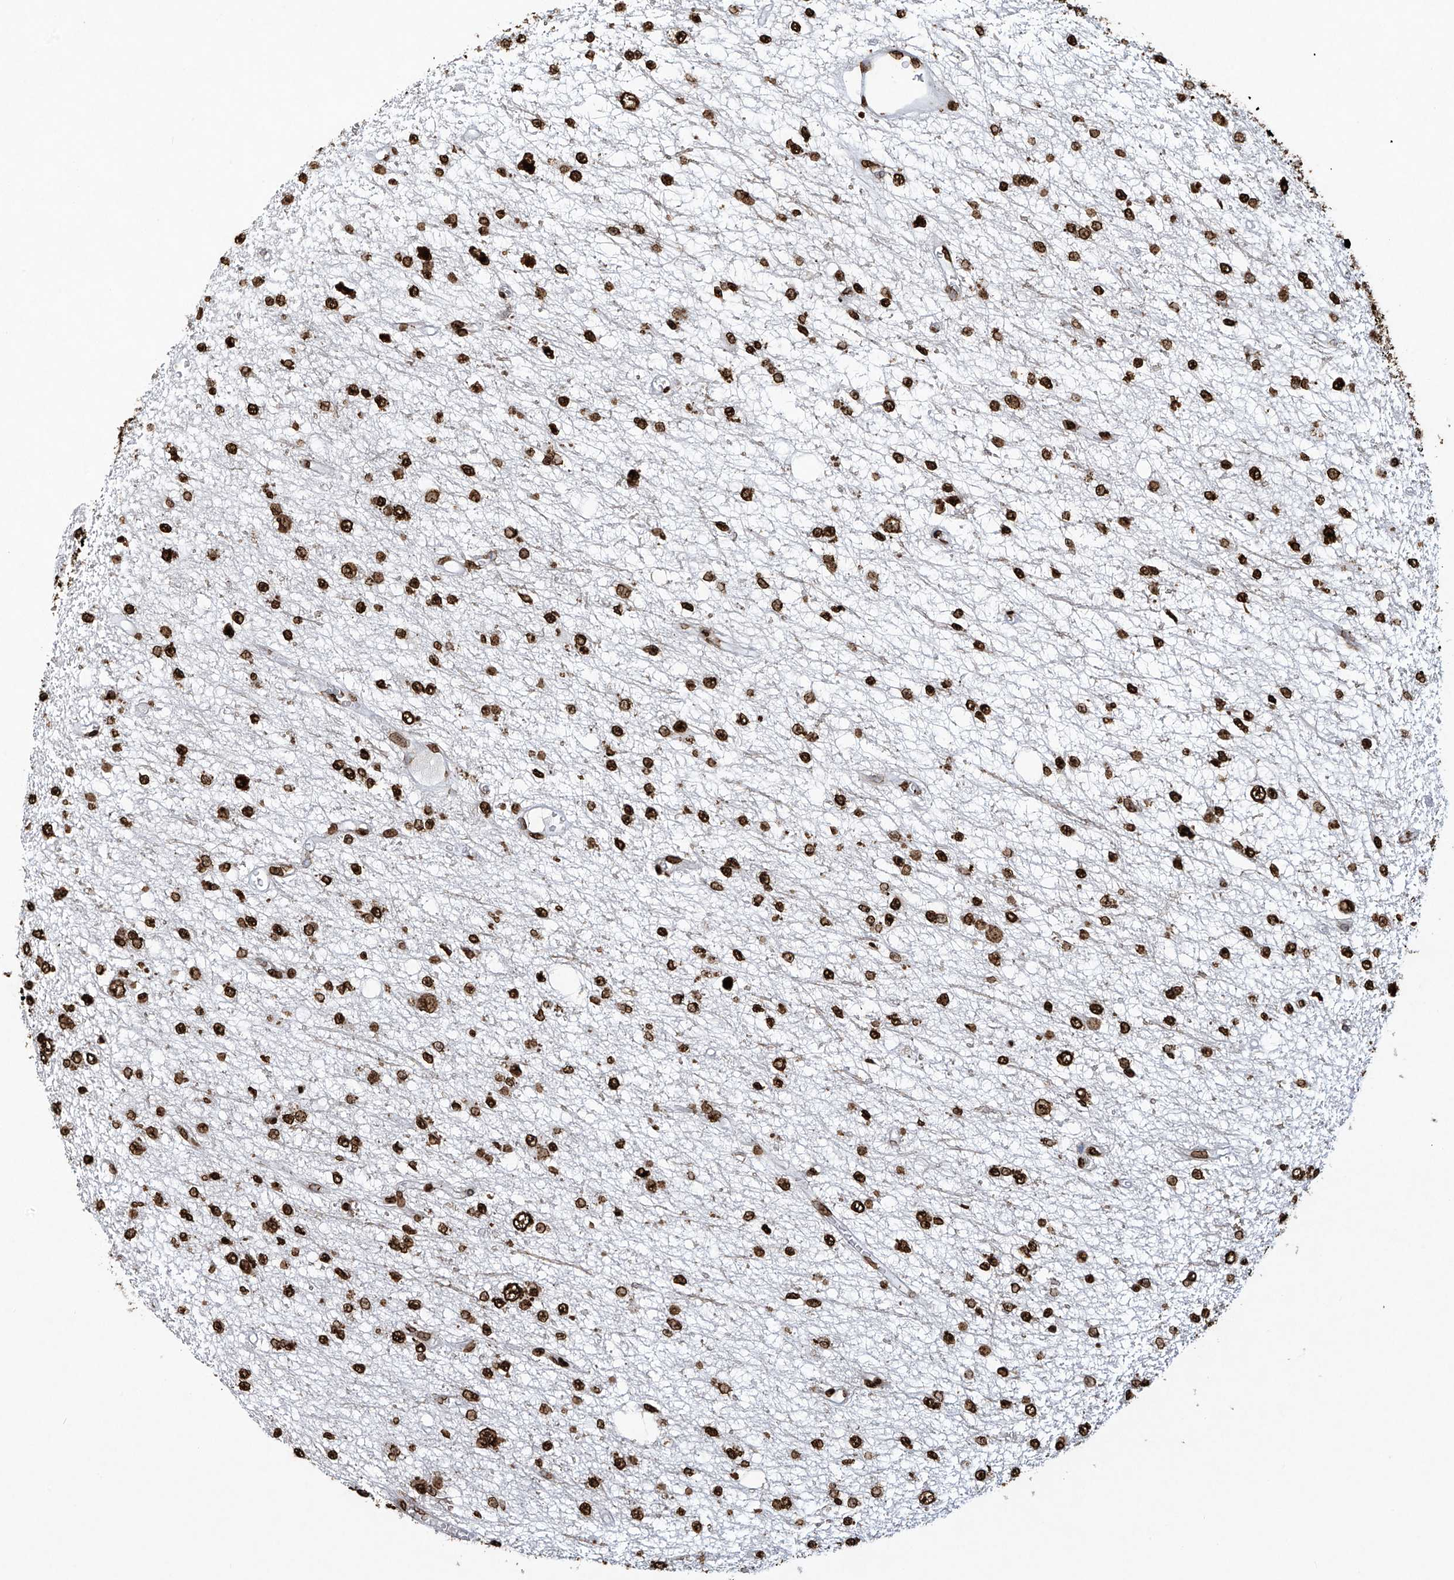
{"staining": {"intensity": "strong", "quantity": ">75%", "location": "nuclear"}, "tissue": "glioma", "cell_type": "Tumor cells", "image_type": "cancer", "snomed": [{"axis": "morphology", "description": "Glioma, malignant, Low grade"}, {"axis": "topography", "description": "Brain"}], "caption": "Immunohistochemical staining of human glioma exhibits strong nuclear protein staining in approximately >75% of tumor cells. (IHC, brightfield microscopy, high magnification).", "gene": "H3-3A", "patient": {"sex": "male", "age": 38}}